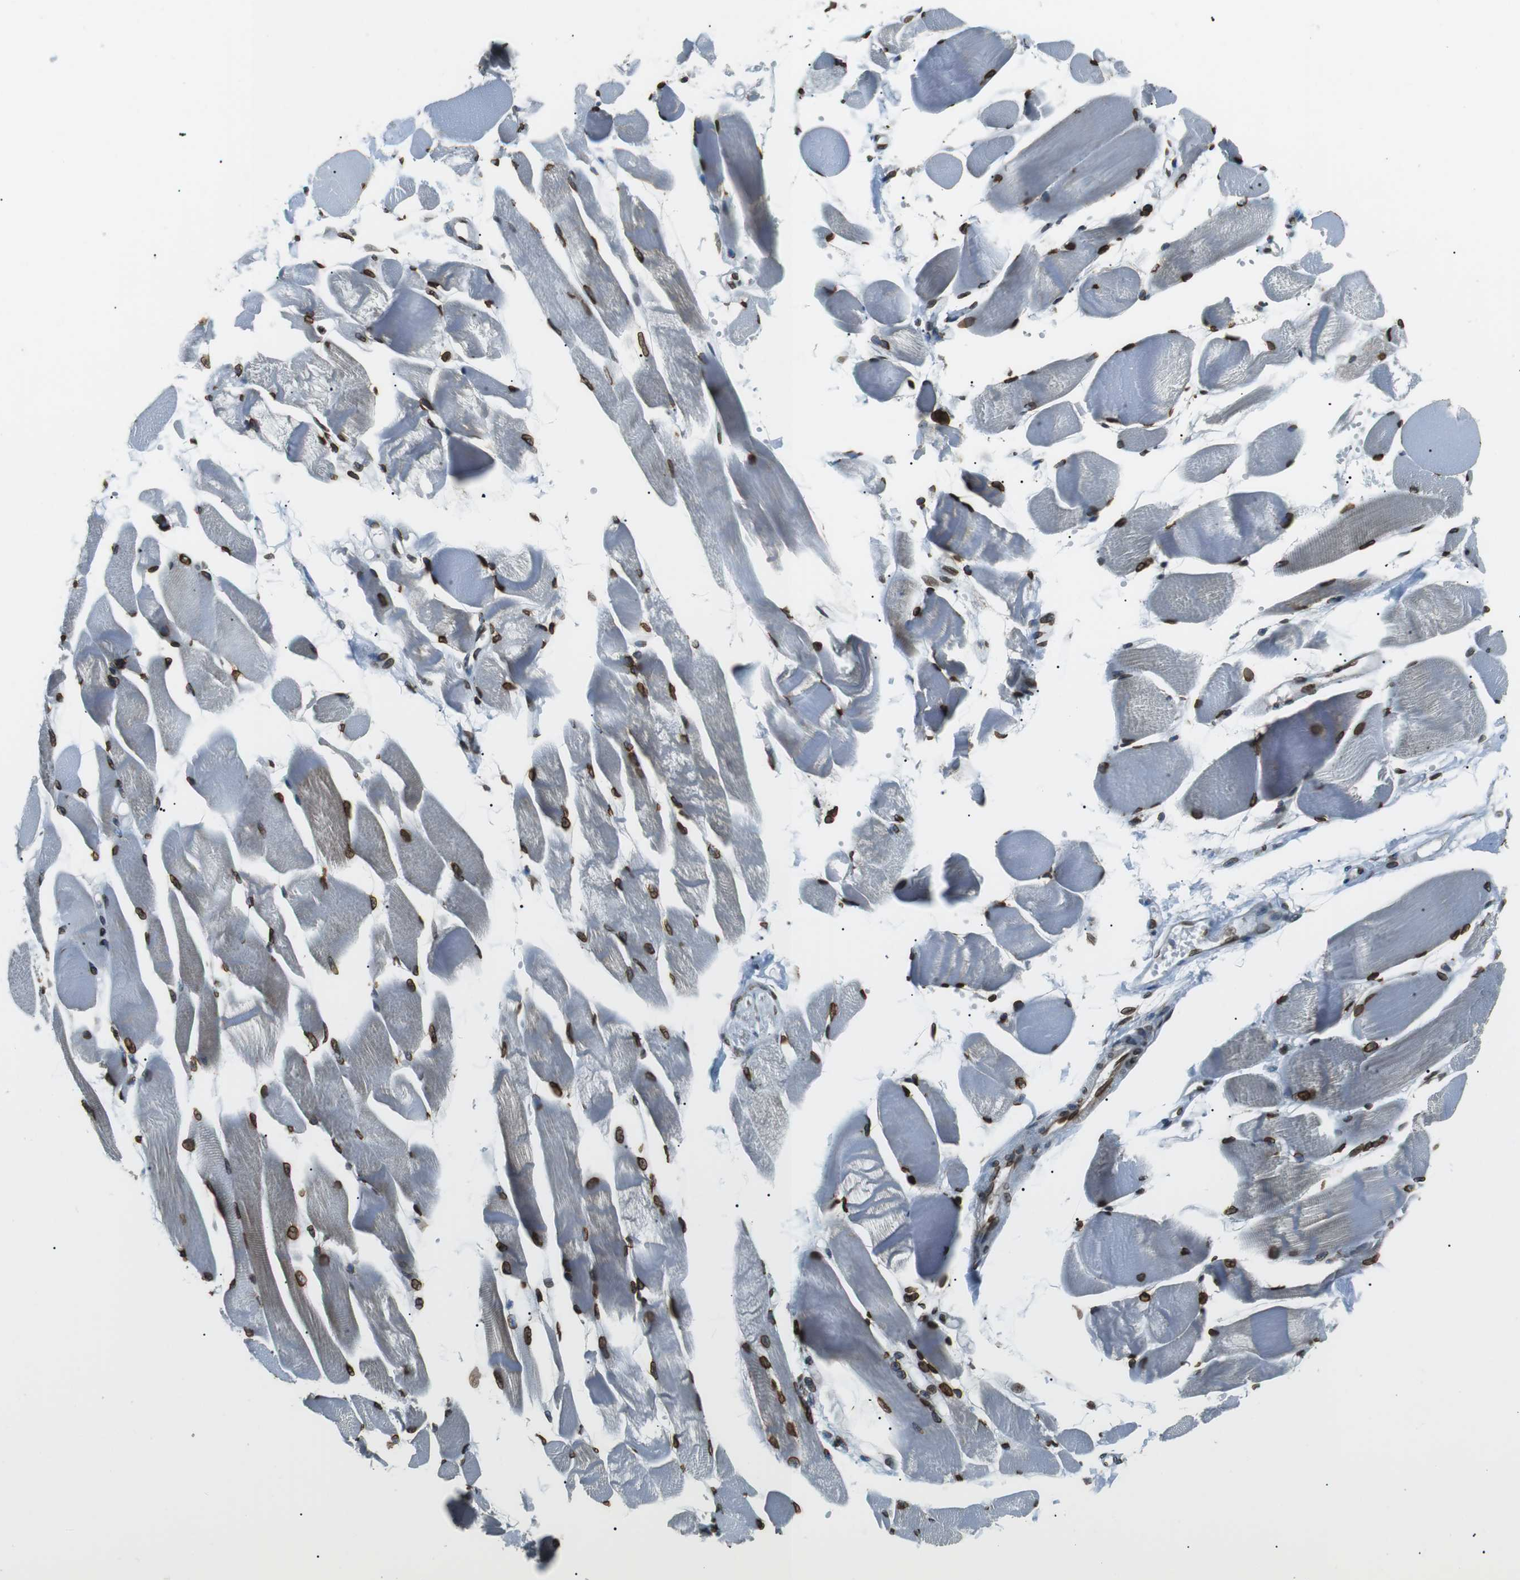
{"staining": {"intensity": "strong", "quantity": ">75%", "location": "cytoplasmic/membranous,nuclear"}, "tissue": "skeletal muscle", "cell_type": "Myocytes", "image_type": "normal", "snomed": [{"axis": "morphology", "description": "Normal tissue, NOS"}, {"axis": "topography", "description": "Skeletal muscle"}, {"axis": "topography", "description": "Peripheral nerve tissue"}], "caption": "Immunohistochemistry (IHC) photomicrograph of benign skeletal muscle: skeletal muscle stained using immunohistochemistry (IHC) exhibits high levels of strong protein expression localized specifically in the cytoplasmic/membranous,nuclear of myocytes, appearing as a cytoplasmic/membranous,nuclear brown color.", "gene": "TMX4", "patient": {"sex": "female", "age": 84}}